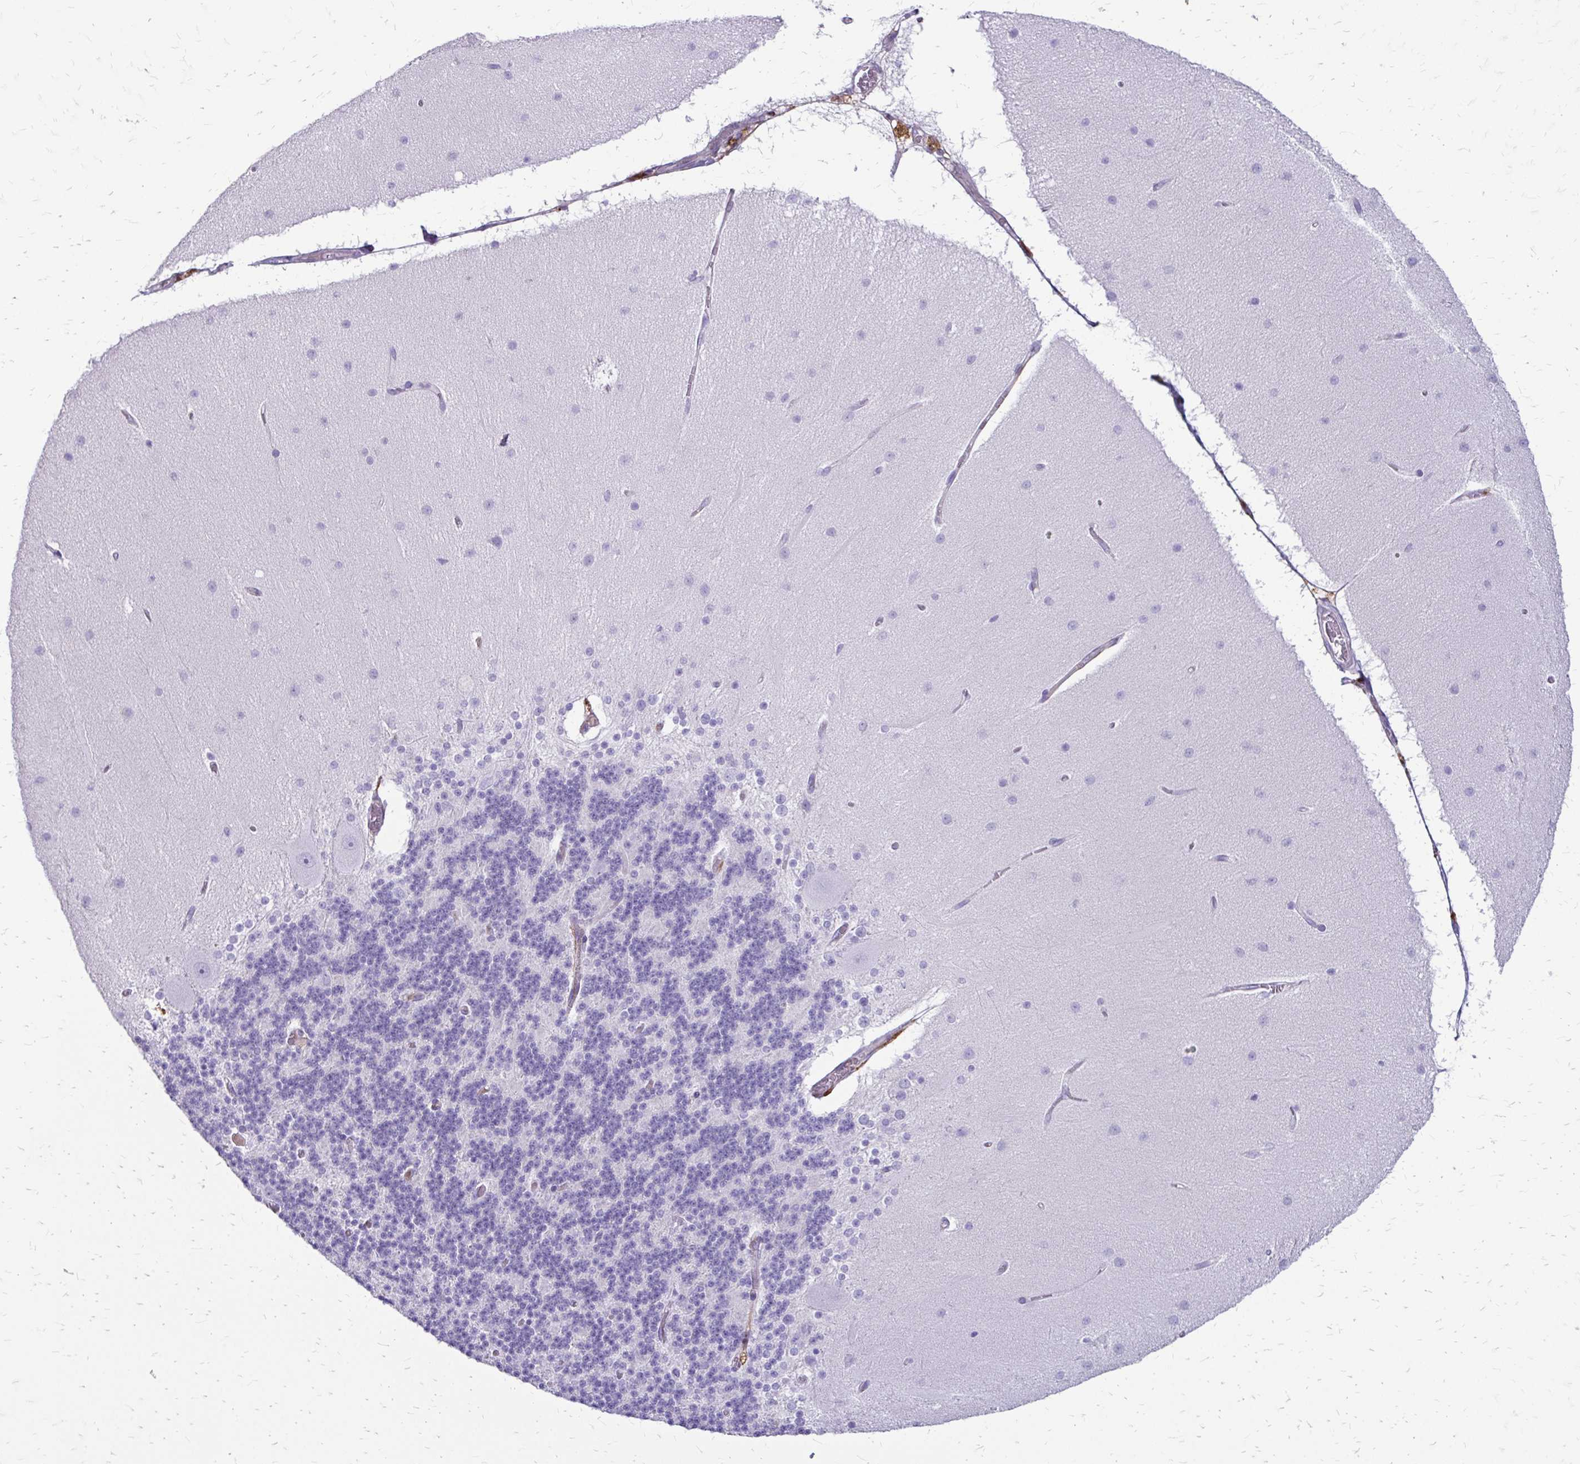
{"staining": {"intensity": "negative", "quantity": "none", "location": "none"}, "tissue": "cerebellum", "cell_type": "Cells in granular layer", "image_type": "normal", "snomed": [{"axis": "morphology", "description": "Normal tissue, NOS"}, {"axis": "topography", "description": "Cerebellum"}], "caption": "High power microscopy photomicrograph of an immunohistochemistry photomicrograph of benign cerebellum, revealing no significant positivity in cells in granular layer.", "gene": "SIGLEC11", "patient": {"sex": "female", "age": 54}}